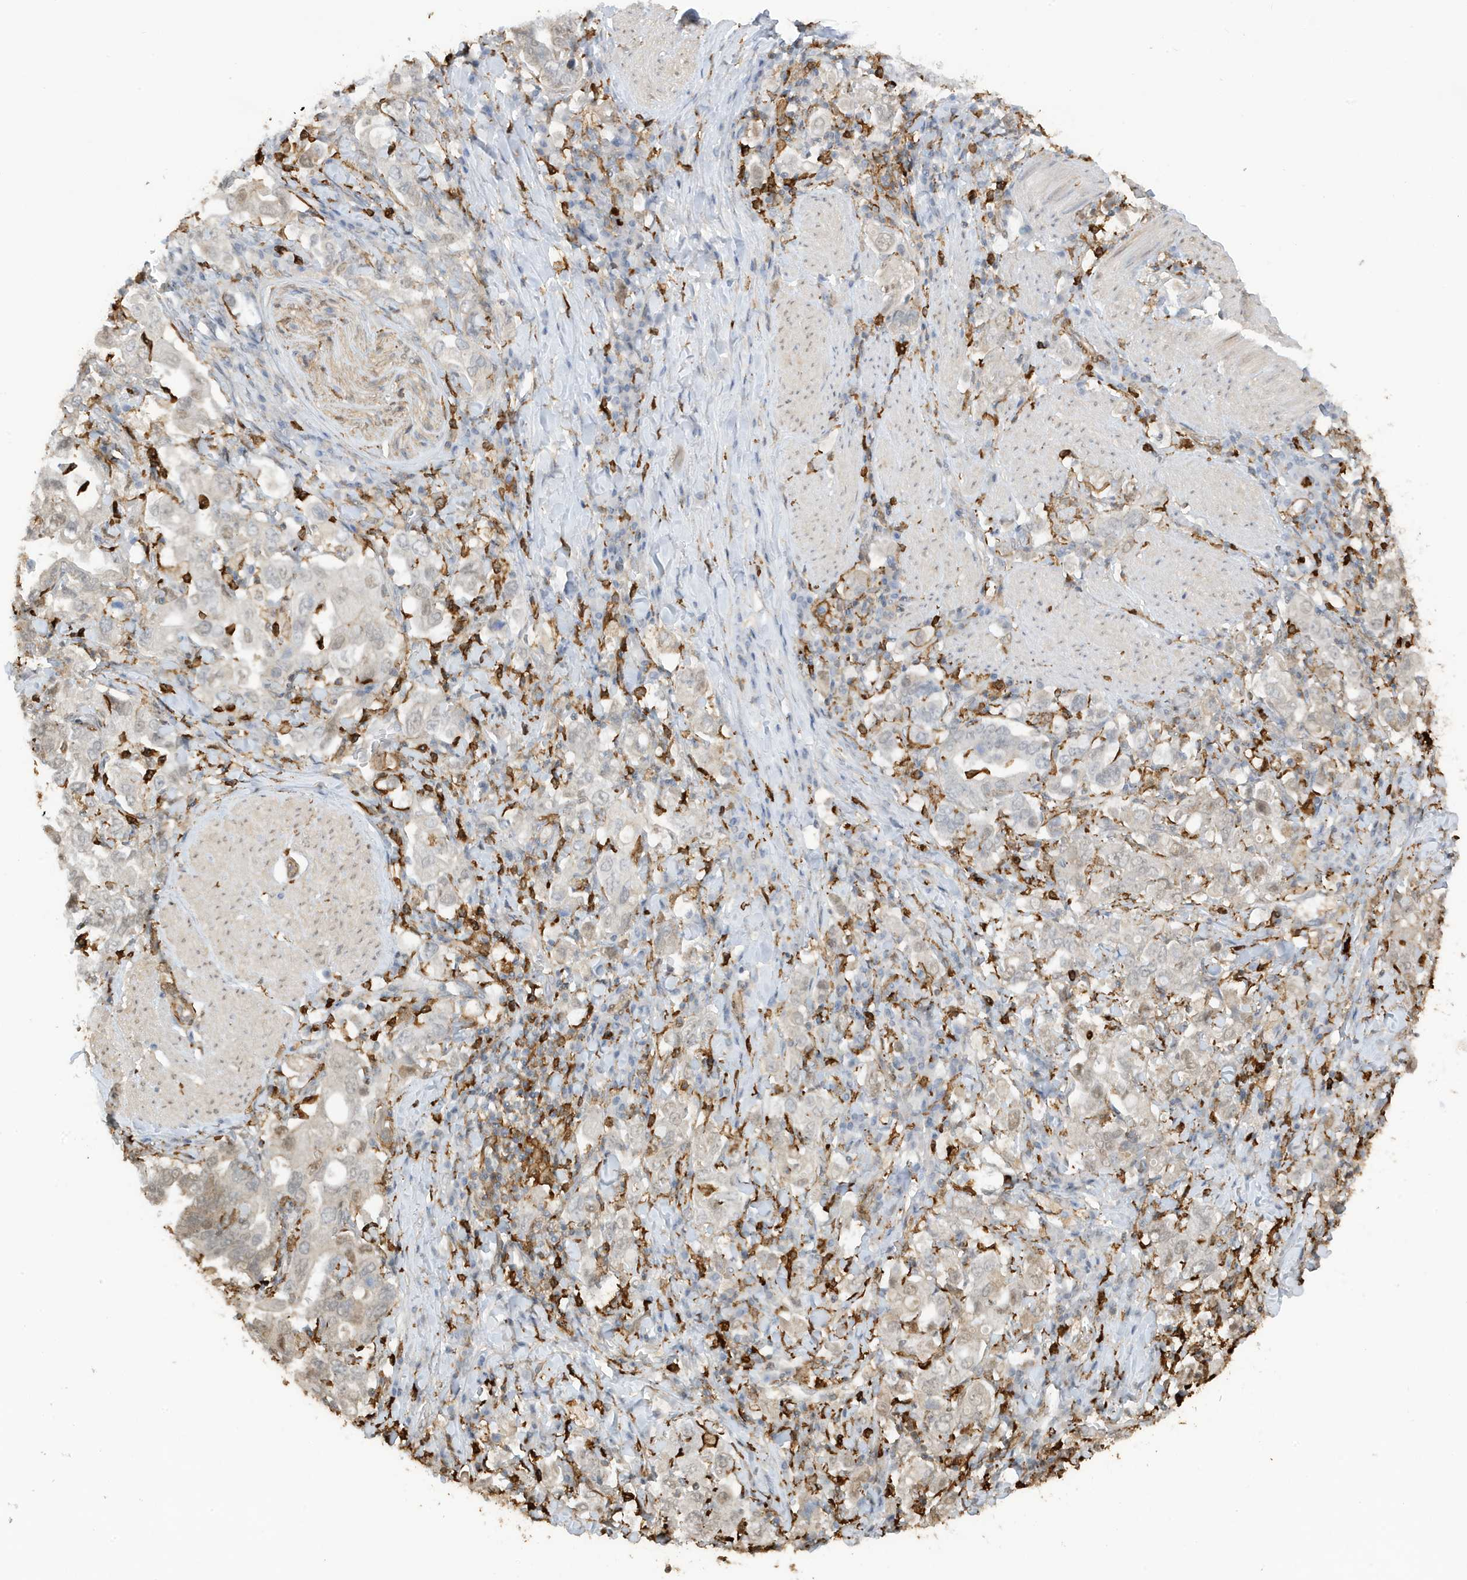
{"staining": {"intensity": "weak", "quantity": "<25%", "location": "cytoplasmic/membranous"}, "tissue": "stomach cancer", "cell_type": "Tumor cells", "image_type": "cancer", "snomed": [{"axis": "morphology", "description": "Adenocarcinoma, NOS"}, {"axis": "topography", "description": "Stomach, upper"}], "caption": "IHC of human adenocarcinoma (stomach) reveals no positivity in tumor cells. (DAB immunohistochemistry visualized using brightfield microscopy, high magnification).", "gene": "PHACTR2", "patient": {"sex": "male", "age": 62}}